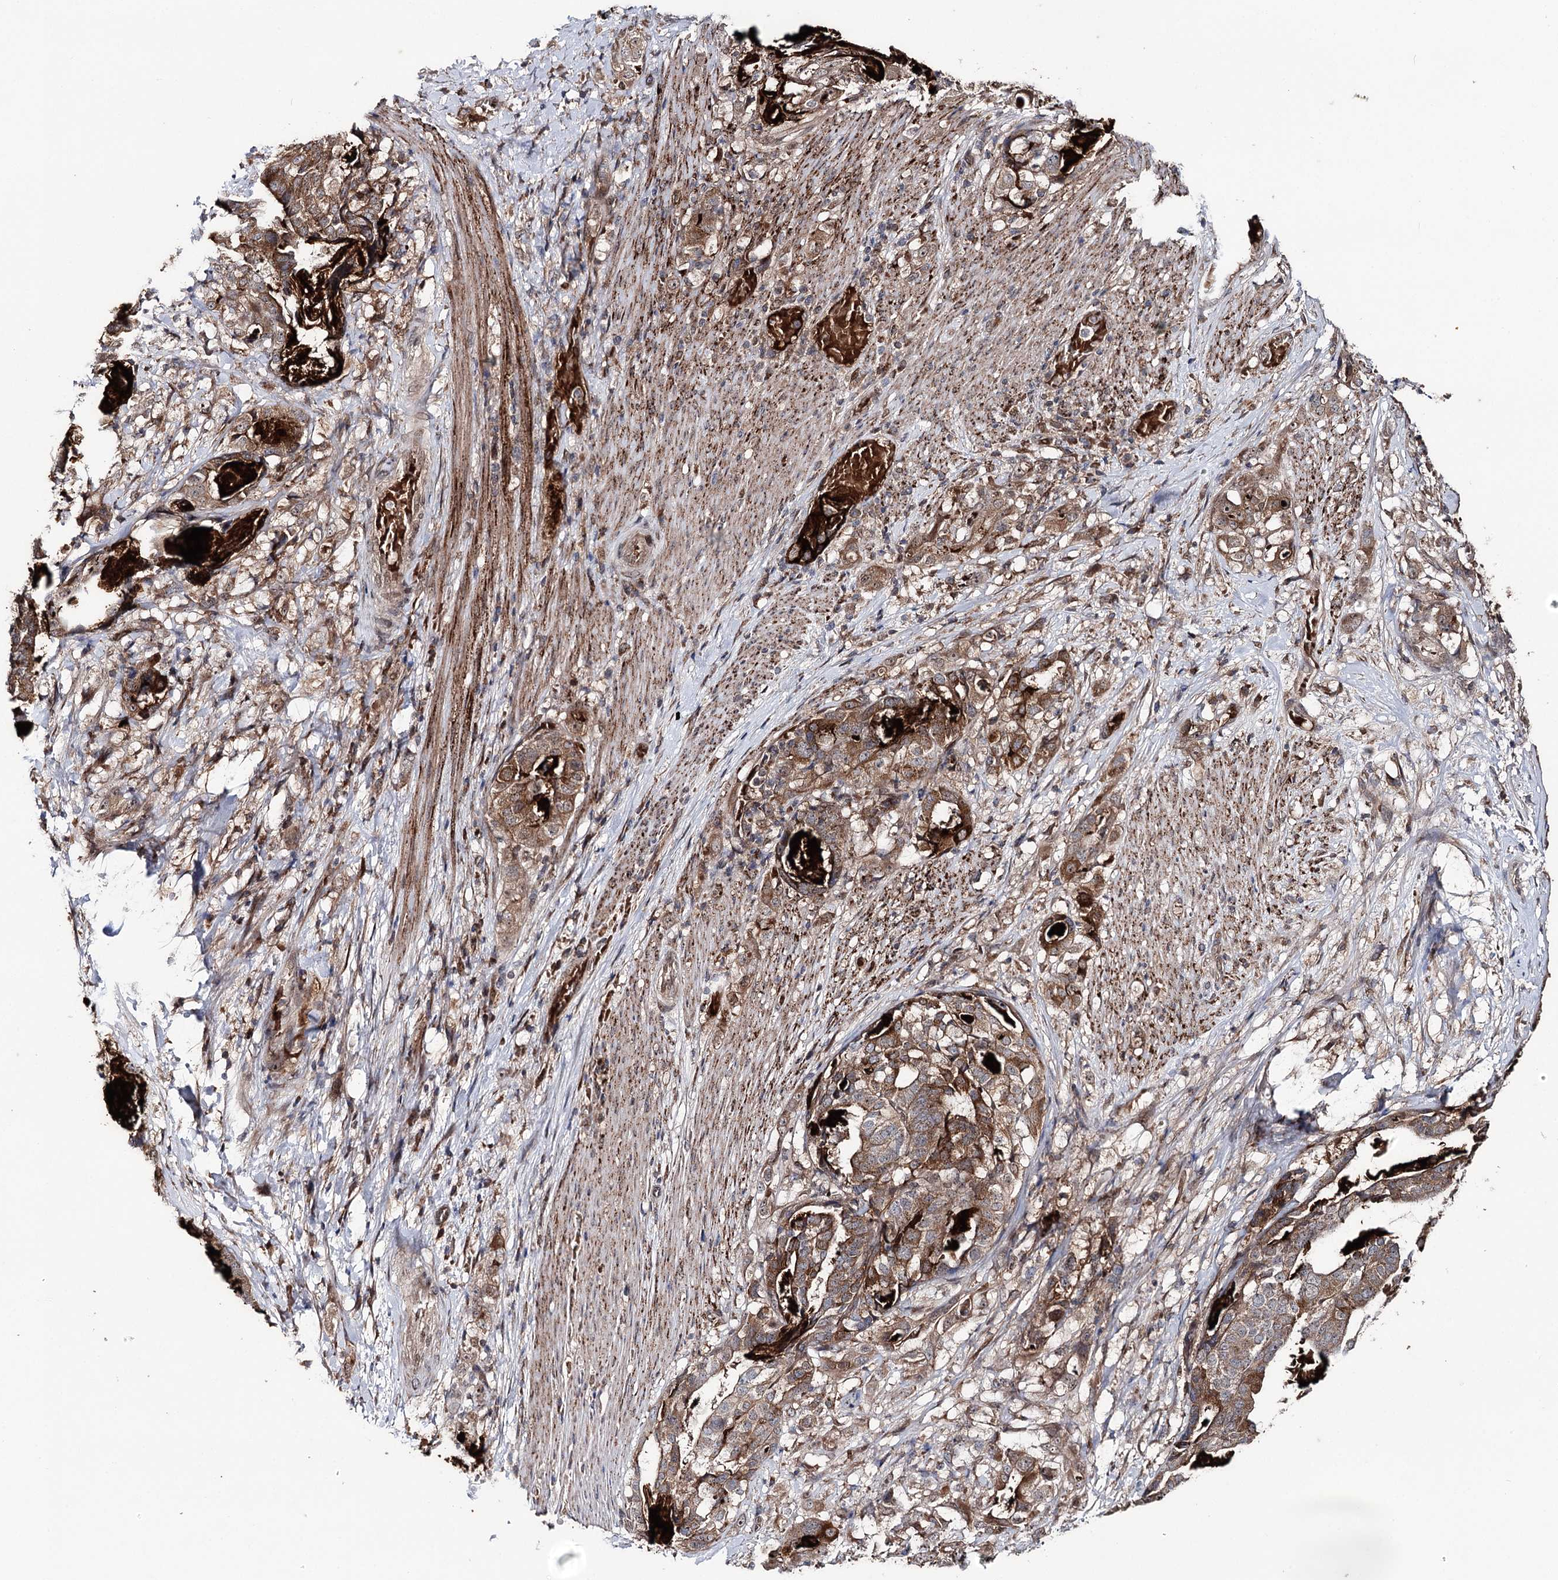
{"staining": {"intensity": "strong", "quantity": "25%-75%", "location": "cytoplasmic/membranous"}, "tissue": "stomach cancer", "cell_type": "Tumor cells", "image_type": "cancer", "snomed": [{"axis": "morphology", "description": "Adenocarcinoma, NOS"}, {"axis": "topography", "description": "Stomach"}], "caption": "A brown stain labels strong cytoplasmic/membranous staining of a protein in human stomach cancer (adenocarcinoma) tumor cells.", "gene": "MSANTD2", "patient": {"sex": "male", "age": 48}}